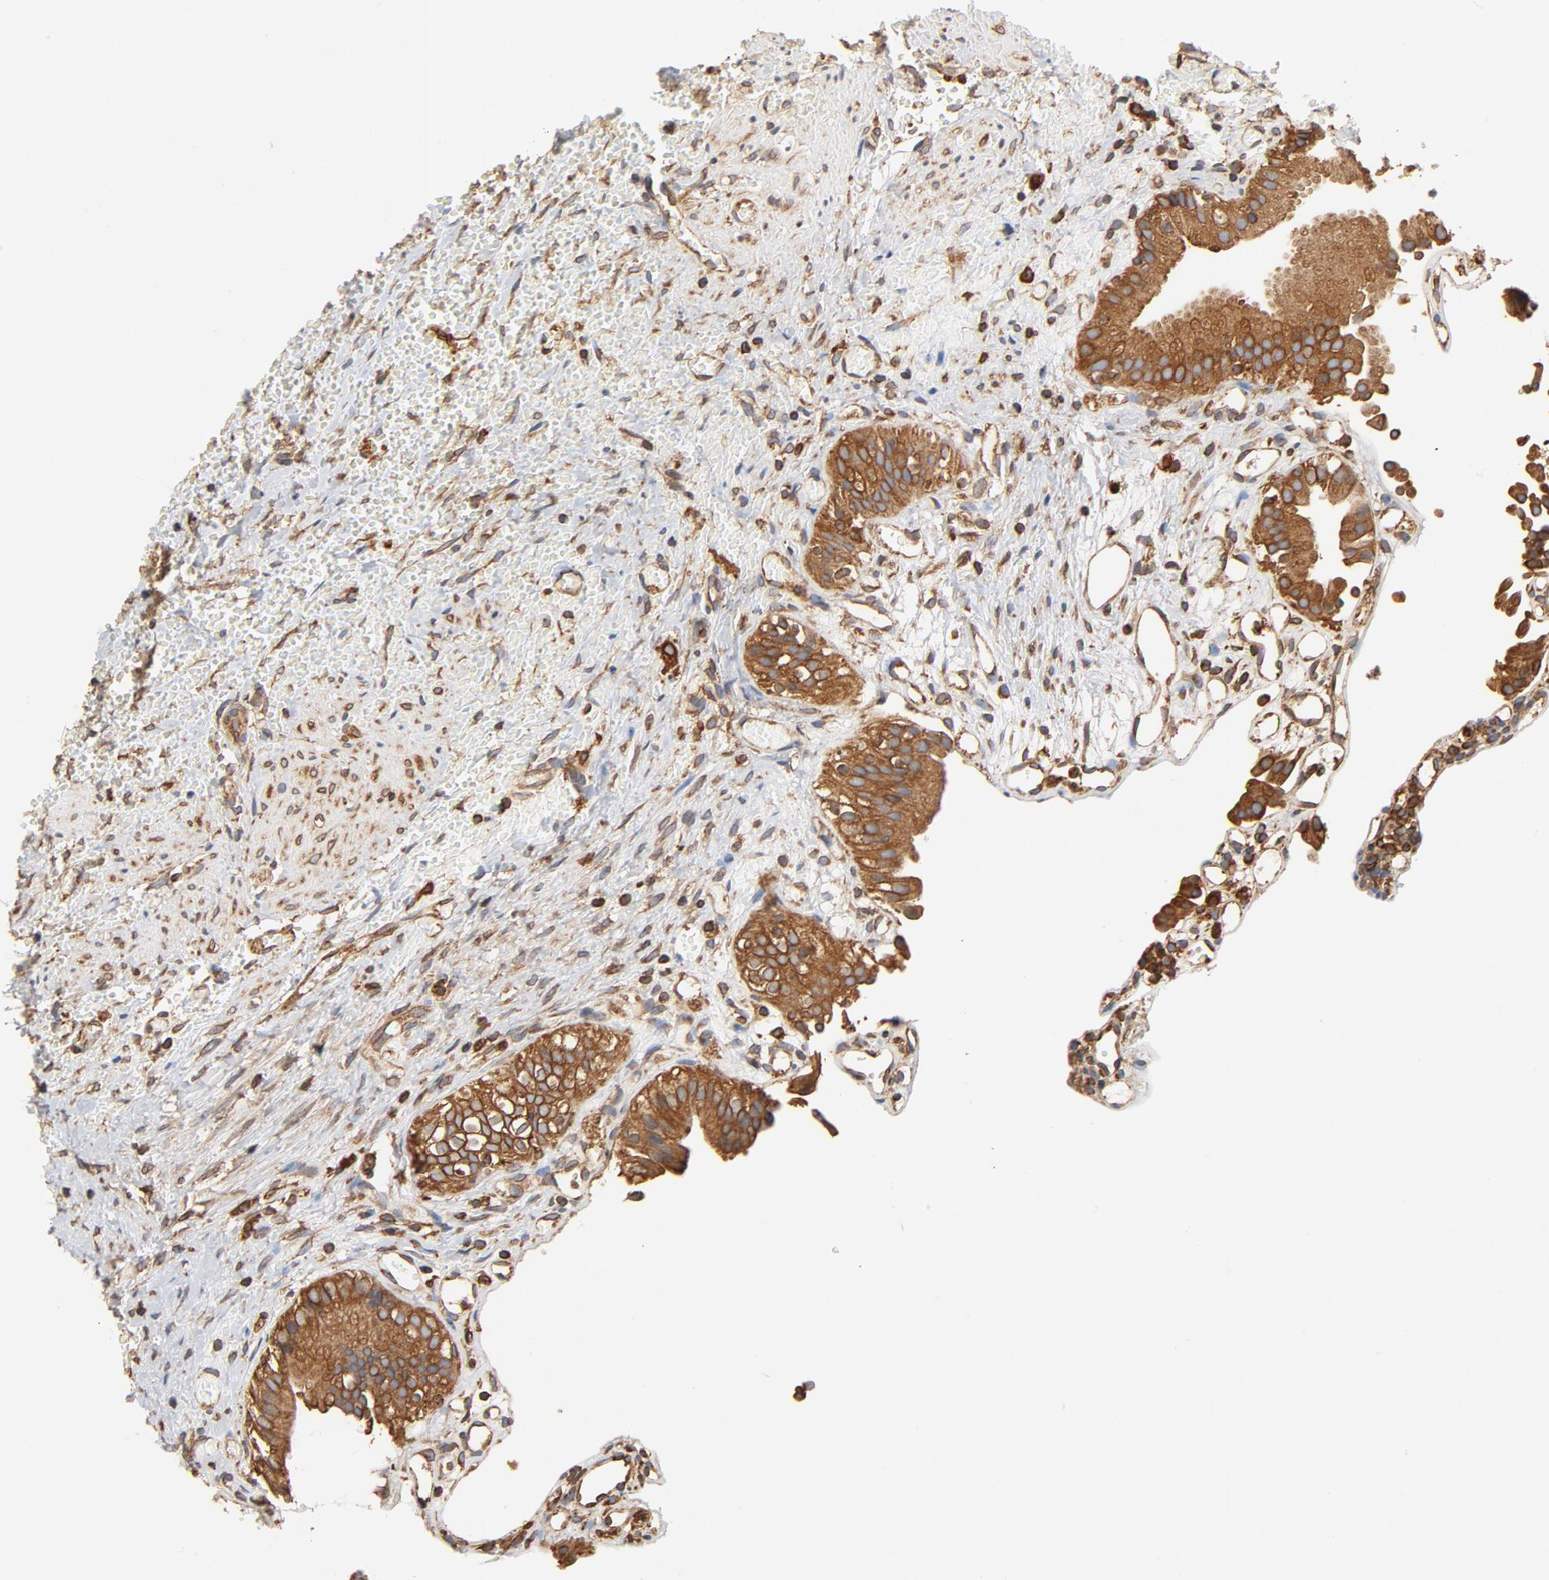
{"staining": {"intensity": "moderate", "quantity": ">75%", "location": "cytoplasmic/membranous"}, "tissue": "gallbladder", "cell_type": "Glandular cells", "image_type": "normal", "snomed": [{"axis": "morphology", "description": "Normal tissue, NOS"}, {"axis": "topography", "description": "Gallbladder"}], "caption": "Gallbladder stained with DAB (3,3'-diaminobenzidine) IHC shows medium levels of moderate cytoplasmic/membranous expression in about >75% of glandular cells.", "gene": "BCAP31", "patient": {"sex": "male", "age": 65}}